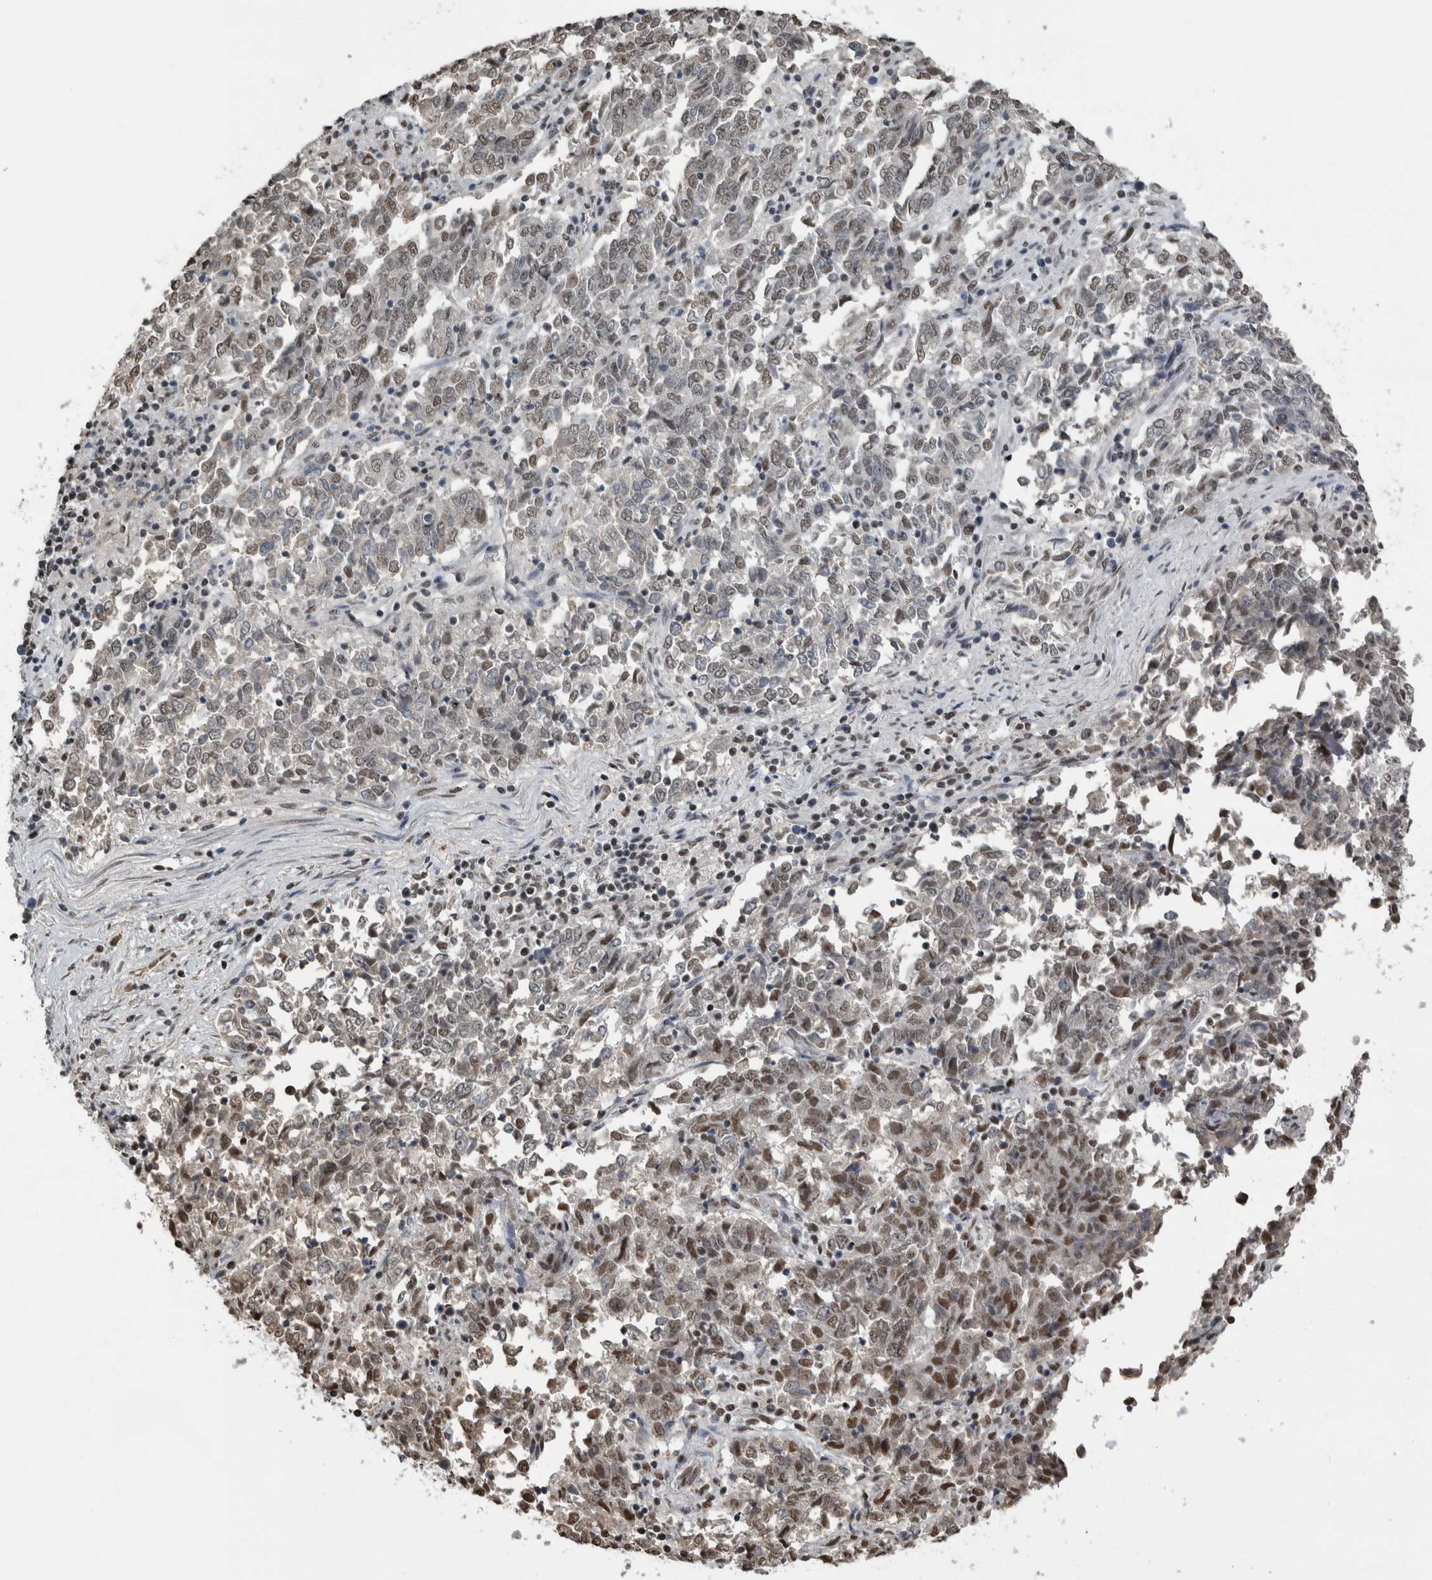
{"staining": {"intensity": "moderate", "quantity": "25%-75%", "location": "nuclear"}, "tissue": "endometrial cancer", "cell_type": "Tumor cells", "image_type": "cancer", "snomed": [{"axis": "morphology", "description": "Adenocarcinoma, NOS"}, {"axis": "topography", "description": "Endometrium"}], "caption": "Immunohistochemical staining of human adenocarcinoma (endometrial) reveals moderate nuclear protein positivity in approximately 25%-75% of tumor cells.", "gene": "TGS1", "patient": {"sex": "female", "age": 80}}